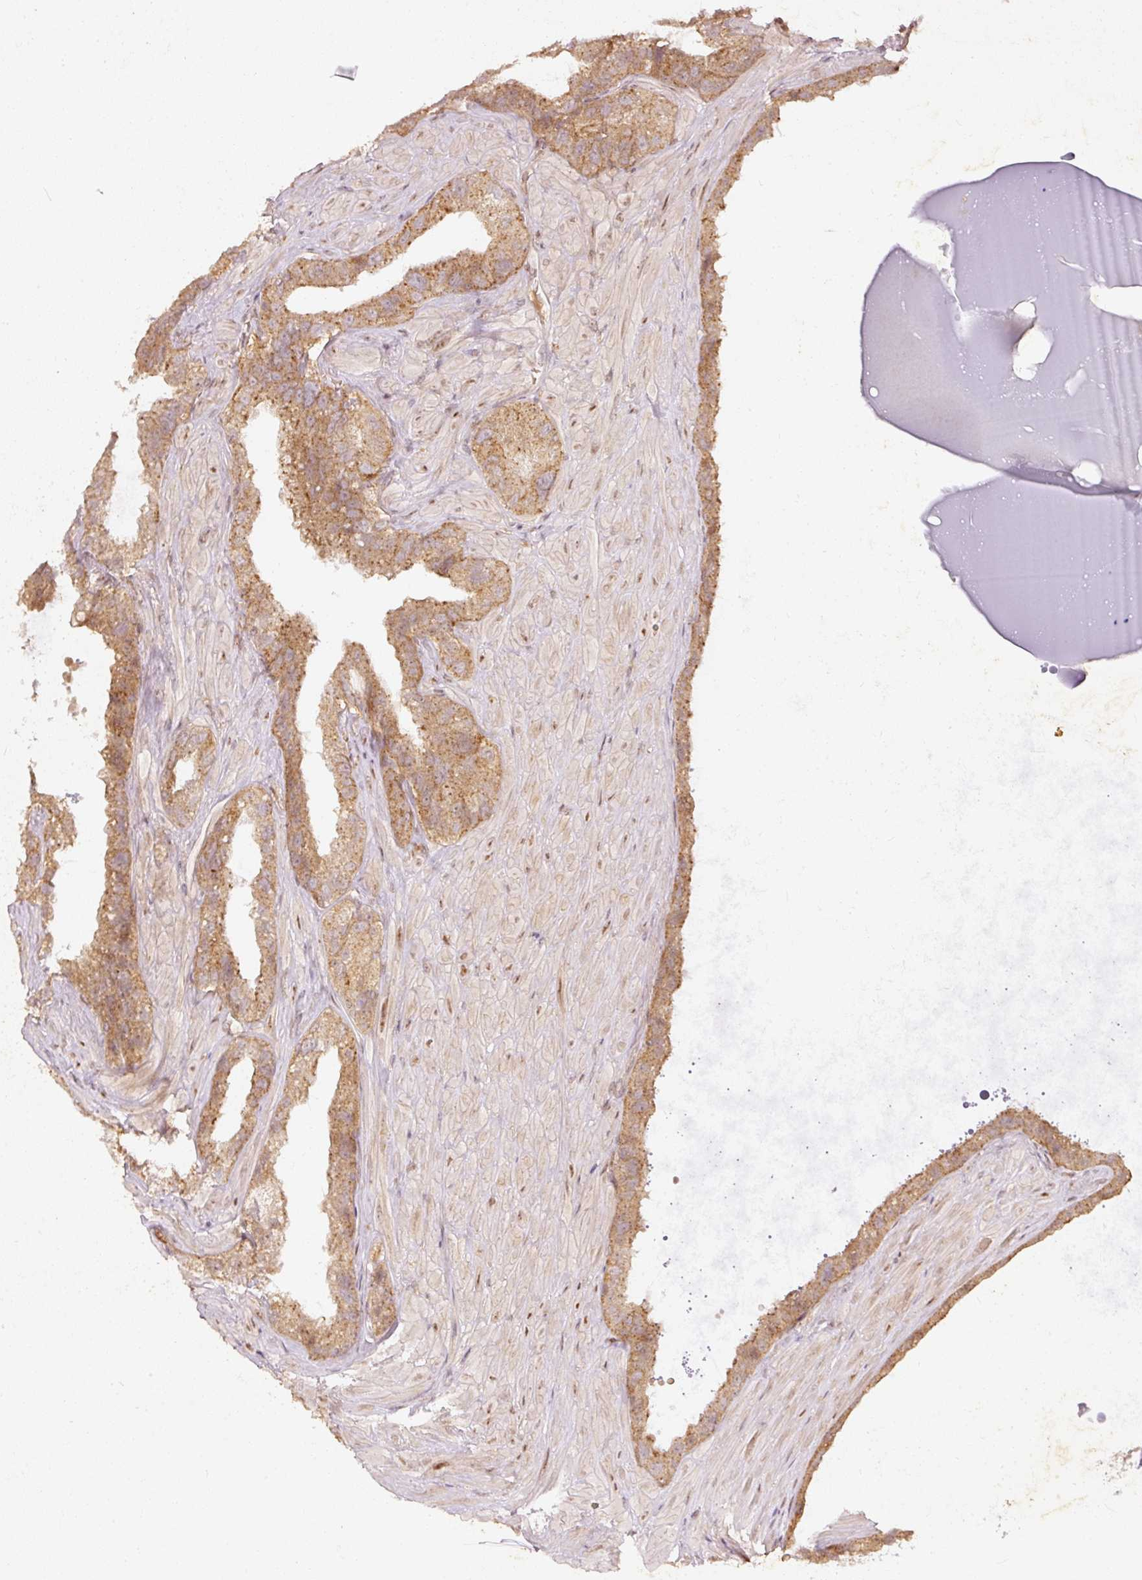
{"staining": {"intensity": "moderate", "quantity": ">75%", "location": "cytoplasmic/membranous"}, "tissue": "seminal vesicle", "cell_type": "Glandular cells", "image_type": "normal", "snomed": [{"axis": "morphology", "description": "Normal tissue, NOS"}, {"axis": "topography", "description": "Seminal veicle"}, {"axis": "topography", "description": "Peripheral nerve tissue"}], "caption": "Moderate cytoplasmic/membranous staining for a protein is appreciated in approximately >75% of glandular cells of normal seminal vesicle using IHC.", "gene": "ZNF580", "patient": {"sex": "male", "age": 76}}